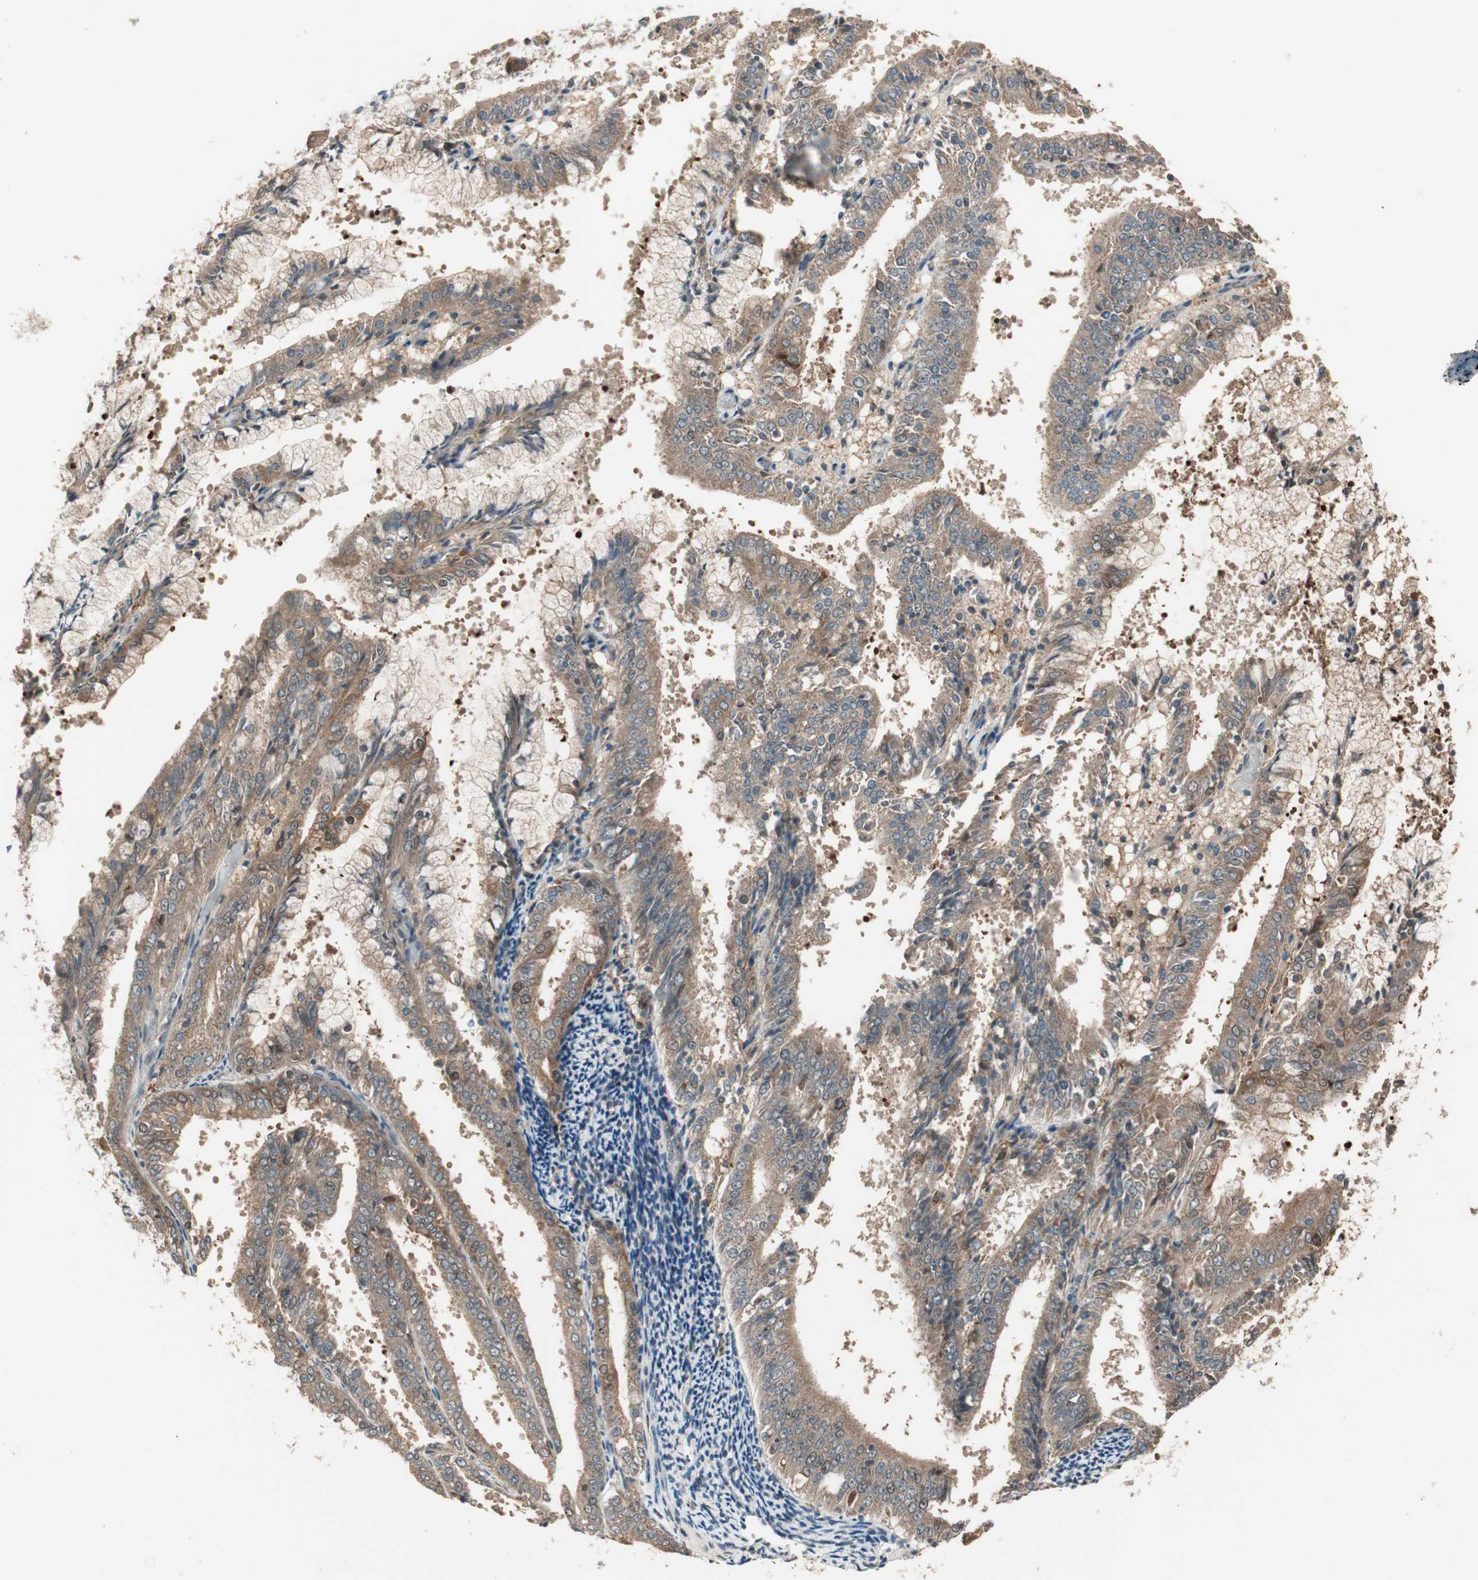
{"staining": {"intensity": "moderate", "quantity": ">75%", "location": "cytoplasmic/membranous"}, "tissue": "endometrial cancer", "cell_type": "Tumor cells", "image_type": "cancer", "snomed": [{"axis": "morphology", "description": "Adenocarcinoma, NOS"}, {"axis": "topography", "description": "Endometrium"}], "caption": "Endometrial adenocarcinoma stained with a brown dye displays moderate cytoplasmic/membranous positive staining in about >75% of tumor cells.", "gene": "ATP6AP2", "patient": {"sex": "female", "age": 63}}